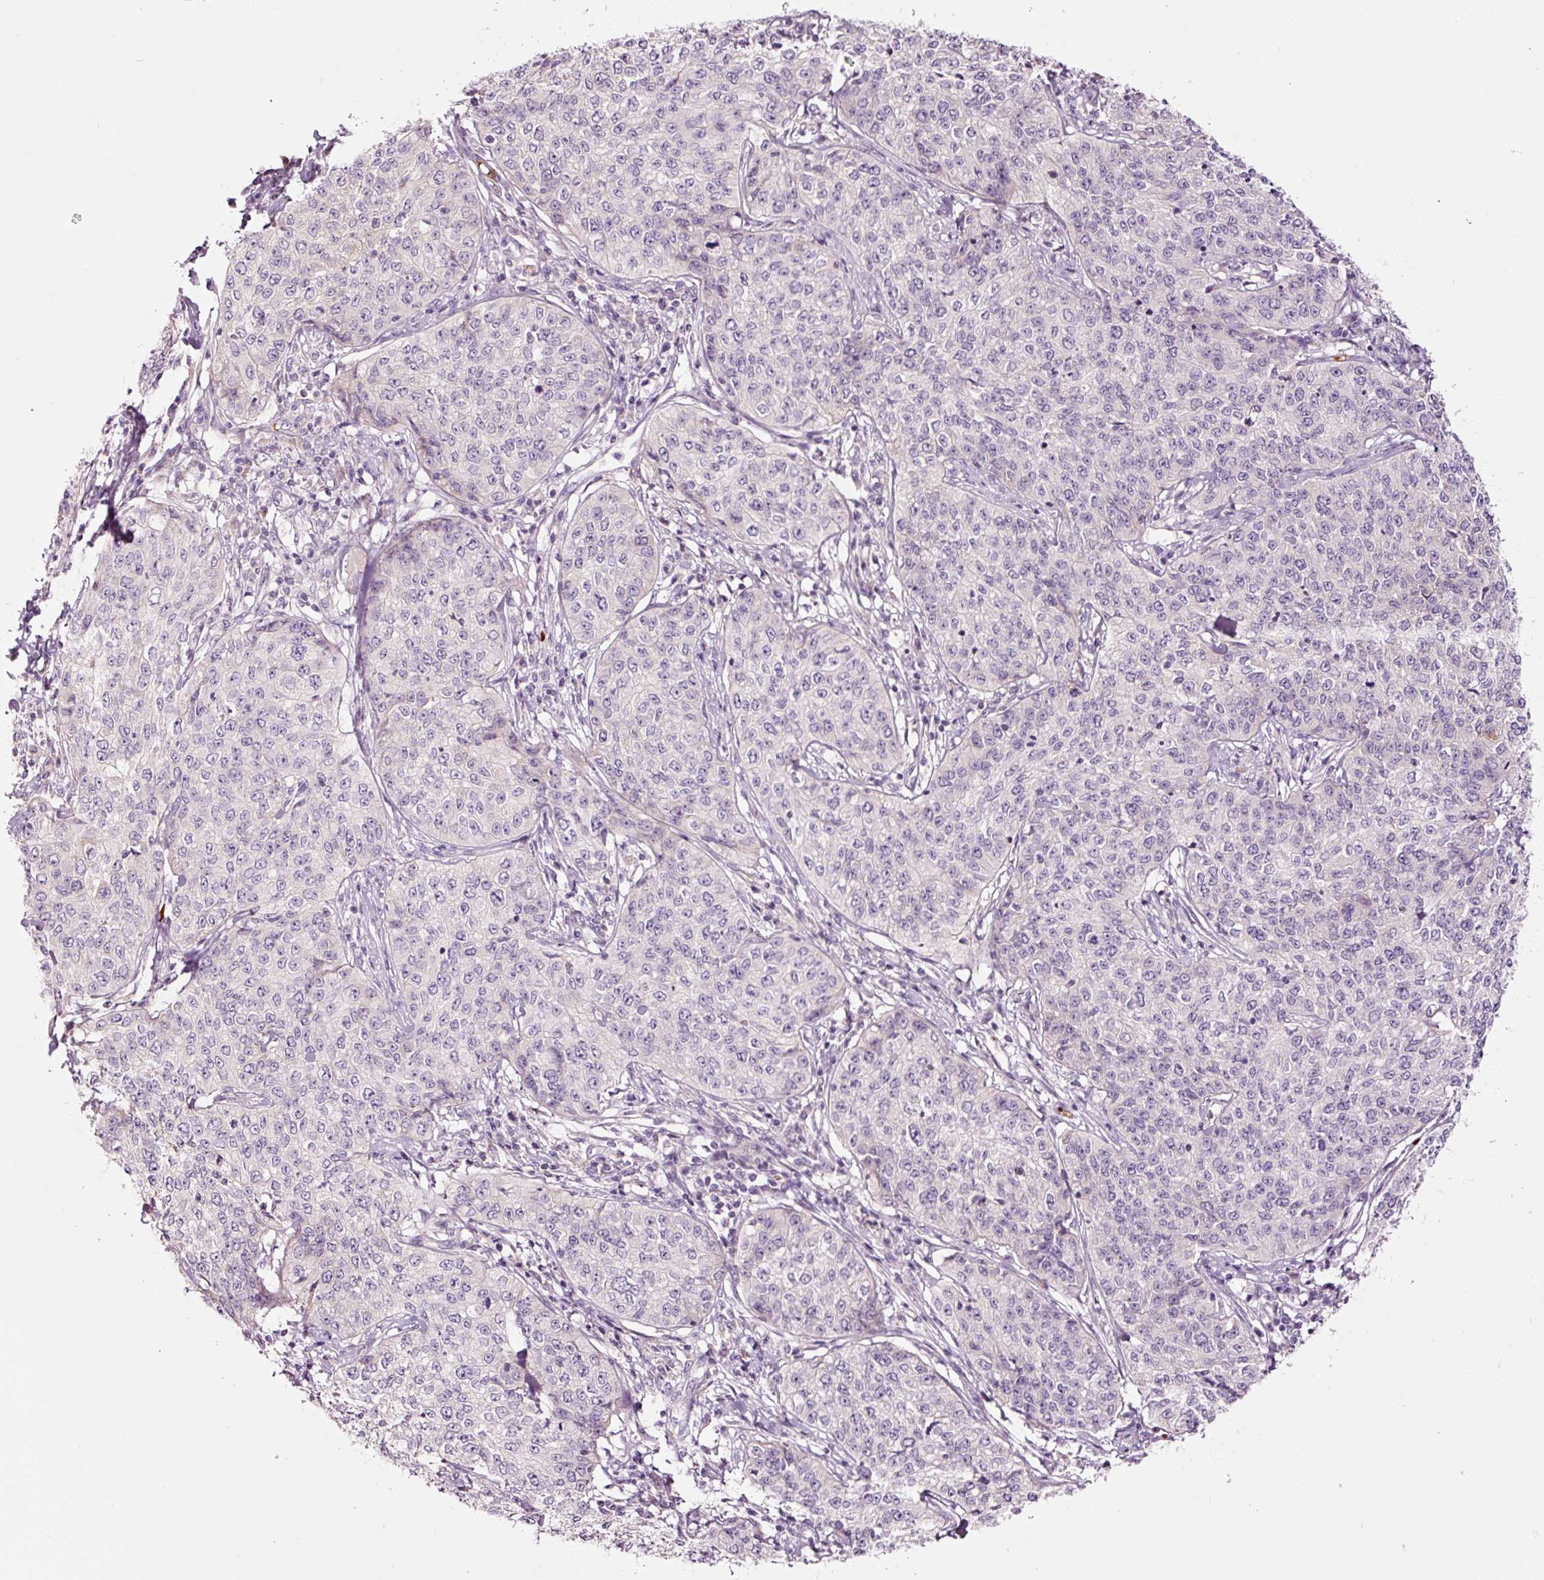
{"staining": {"intensity": "negative", "quantity": "none", "location": "none"}, "tissue": "cervical cancer", "cell_type": "Tumor cells", "image_type": "cancer", "snomed": [{"axis": "morphology", "description": "Squamous cell carcinoma, NOS"}, {"axis": "topography", "description": "Cervix"}], "caption": "A micrograph of cervical cancer (squamous cell carcinoma) stained for a protein demonstrates no brown staining in tumor cells. (Brightfield microscopy of DAB (3,3'-diaminobenzidine) immunohistochemistry (IHC) at high magnification).", "gene": "LDHAL6B", "patient": {"sex": "female", "age": 35}}